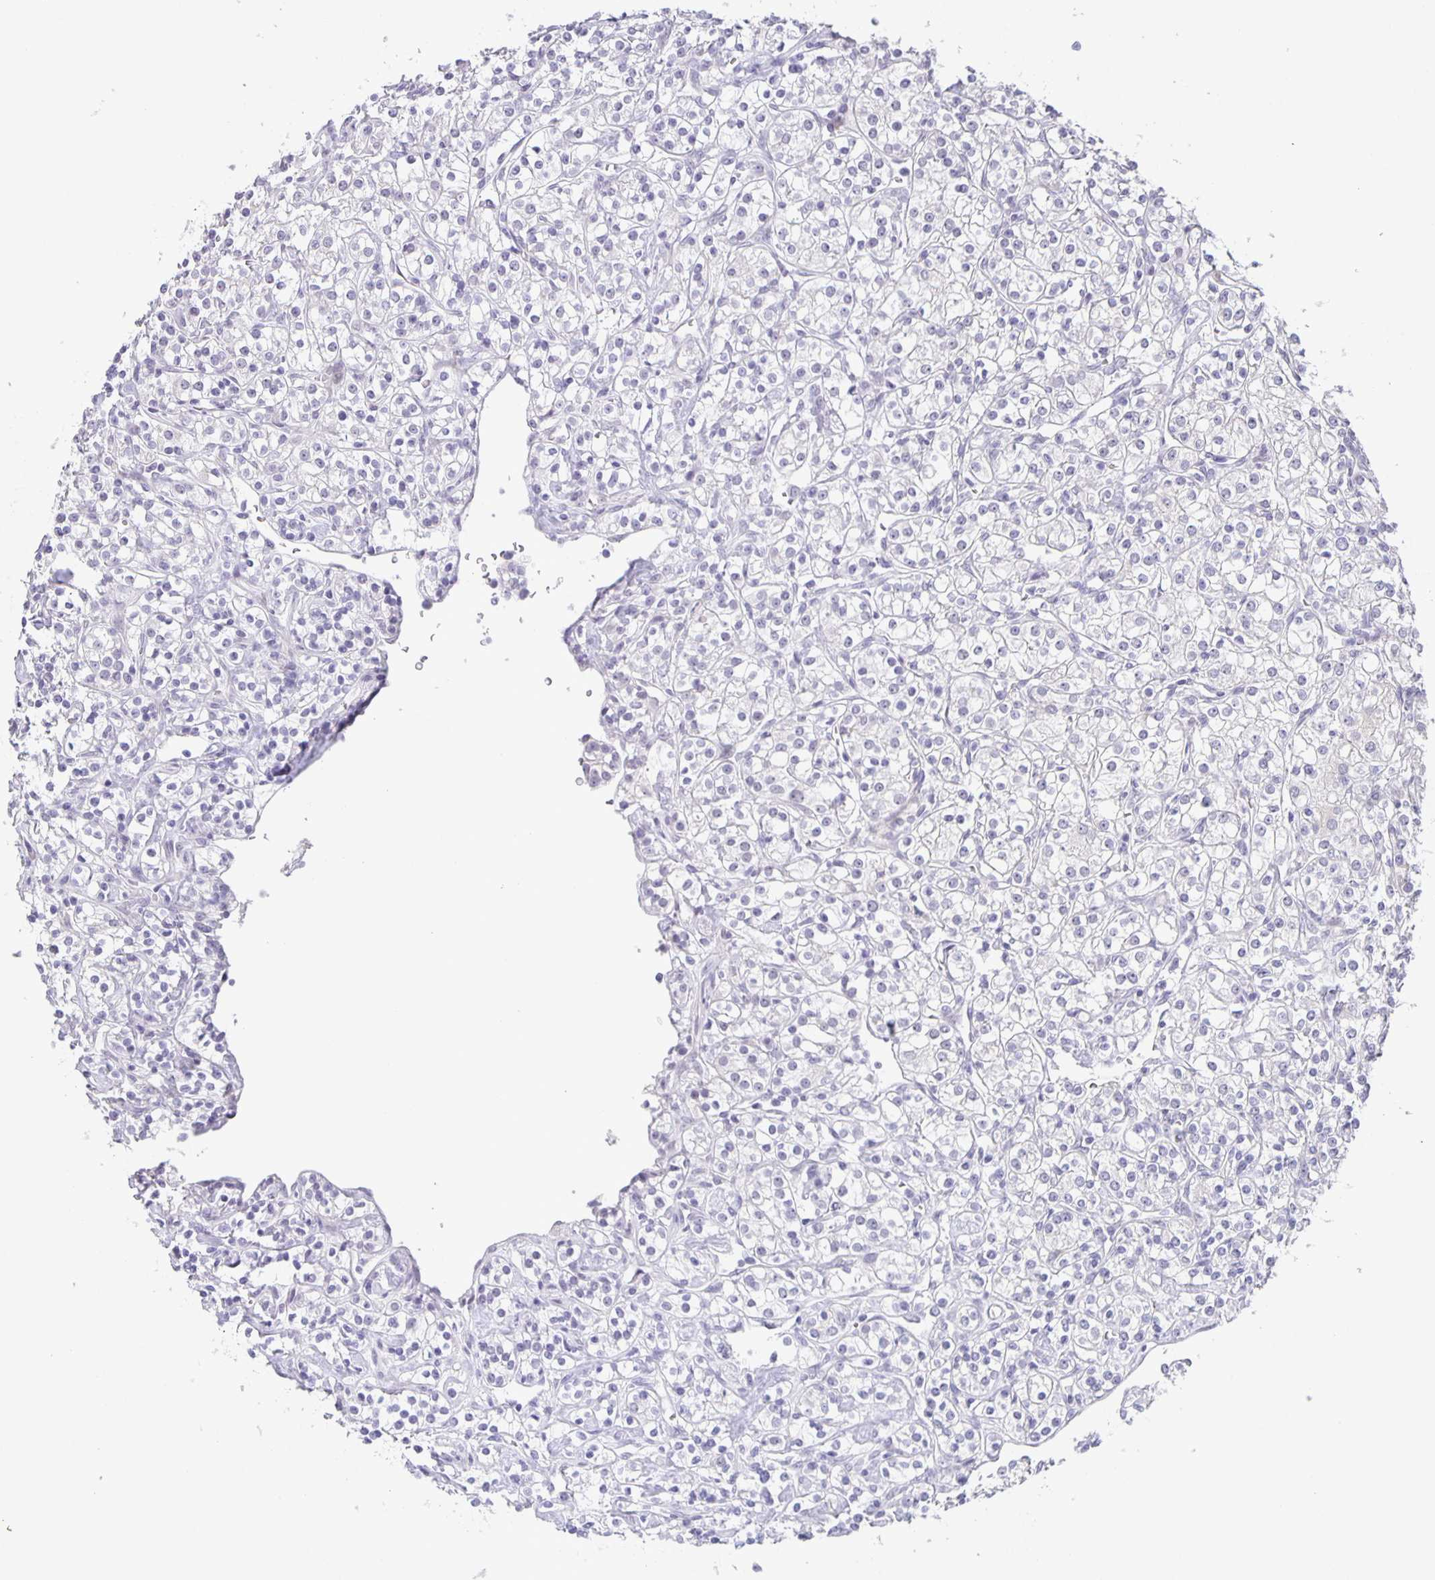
{"staining": {"intensity": "negative", "quantity": "none", "location": "none"}, "tissue": "renal cancer", "cell_type": "Tumor cells", "image_type": "cancer", "snomed": [{"axis": "morphology", "description": "Adenocarcinoma, NOS"}, {"axis": "topography", "description": "Kidney"}], "caption": "Tumor cells are negative for protein expression in human renal cancer (adenocarcinoma). (Brightfield microscopy of DAB (3,3'-diaminobenzidine) immunohistochemistry (IHC) at high magnification).", "gene": "PHRF1", "patient": {"sex": "male", "age": 77}}